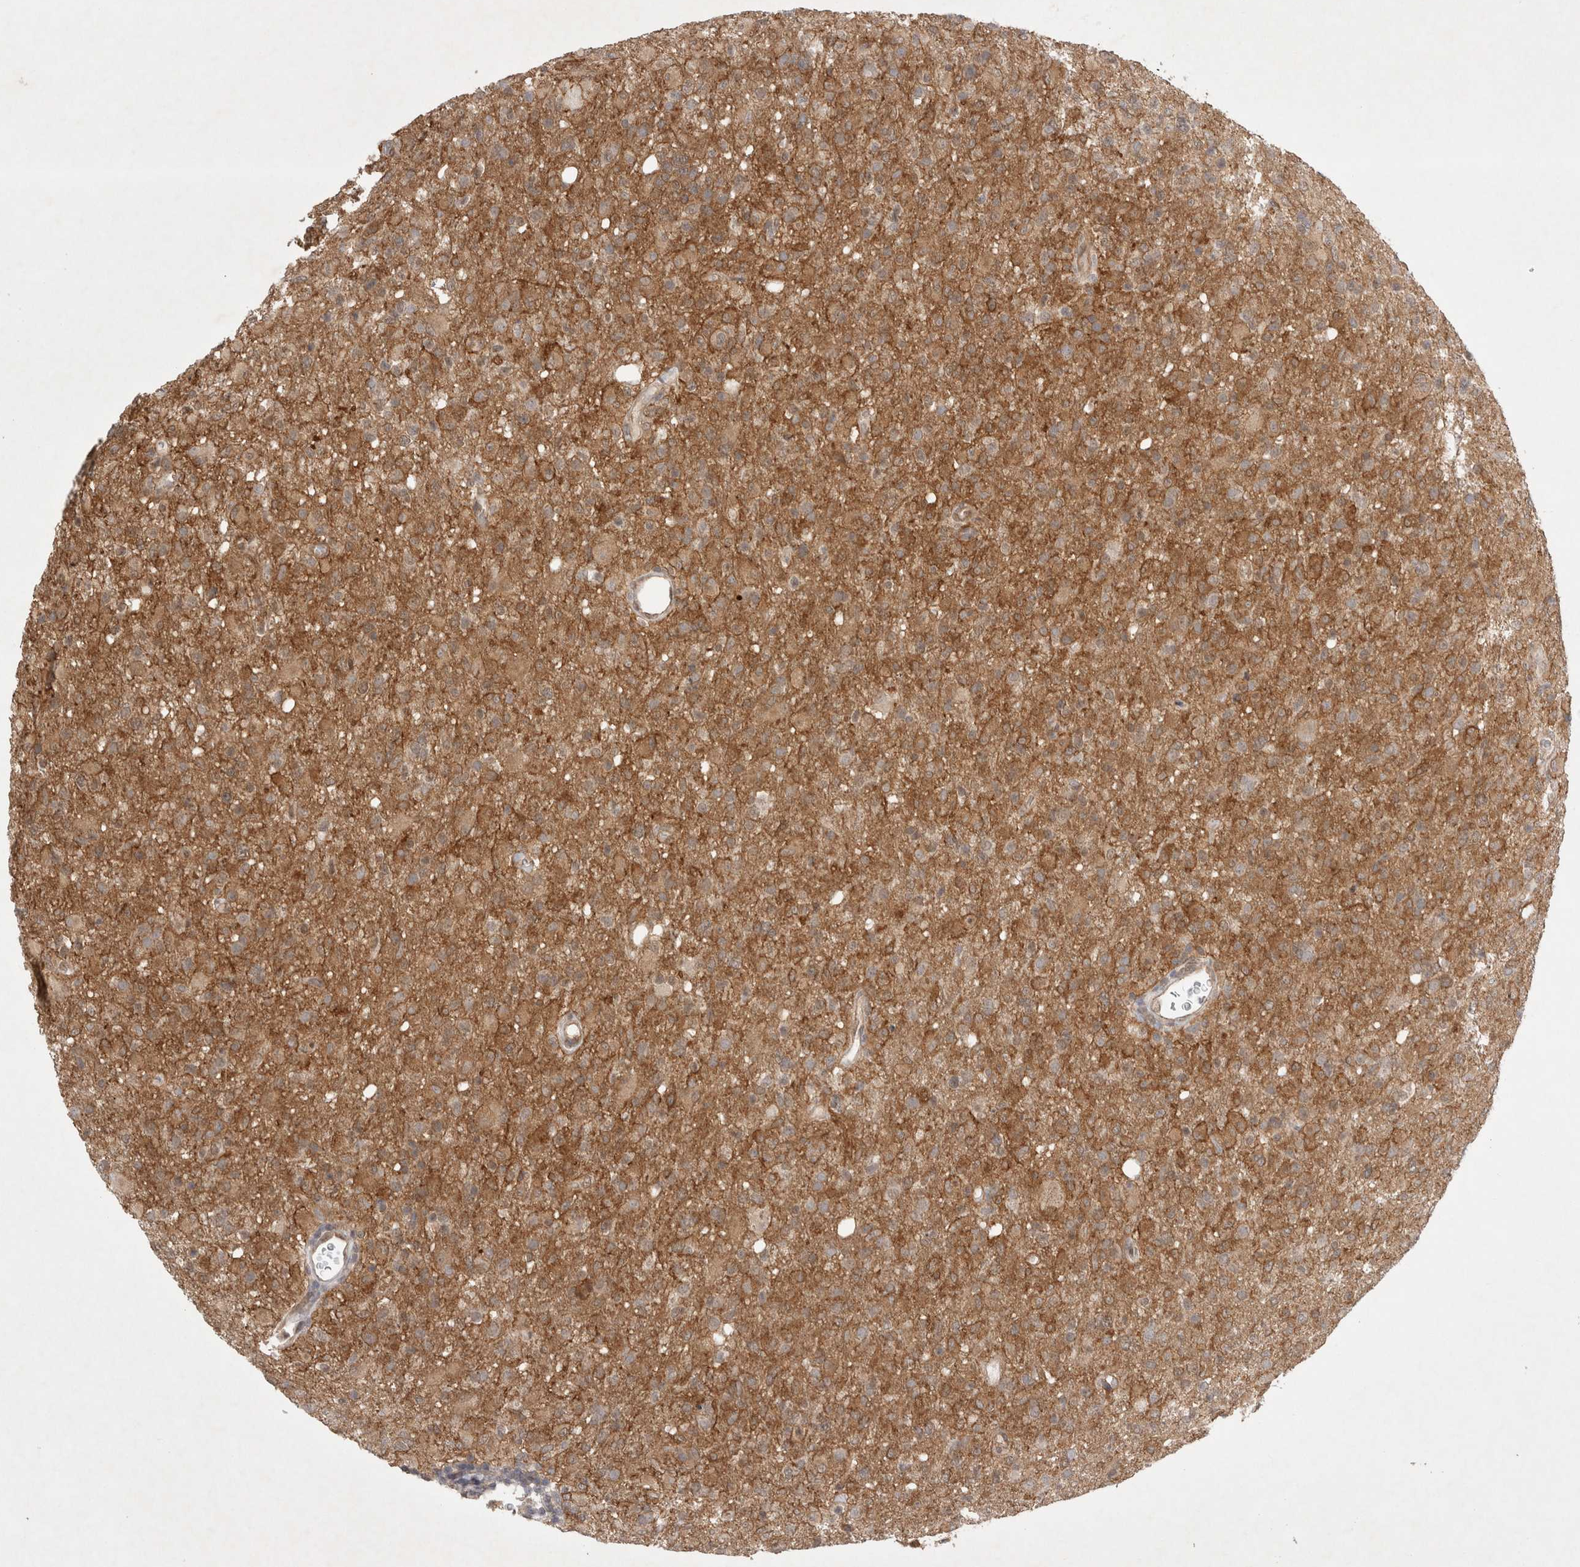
{"staining": {"intensity": "moderate", "quantity": ">75%", "location": "cytoplasmic/membranous"}, "tissue": "glioma", "cell_type": "Tumor cells", "image_type": "cancer", "snomed": [{"axis": "morphology", "description": "Glioma, malignant, High grade"}, {"axis": "topography", "description": "Brain"}], "caption": "A photomicrograph of human glioma stained for a protein displays moderate cytoplasmic/membranous brown staining in tumor cells. (Brightfield microscopy of DAB IHC at high magnification).", "gene": "WIPF2", "patient": {"sex": "female", "age": 57}}